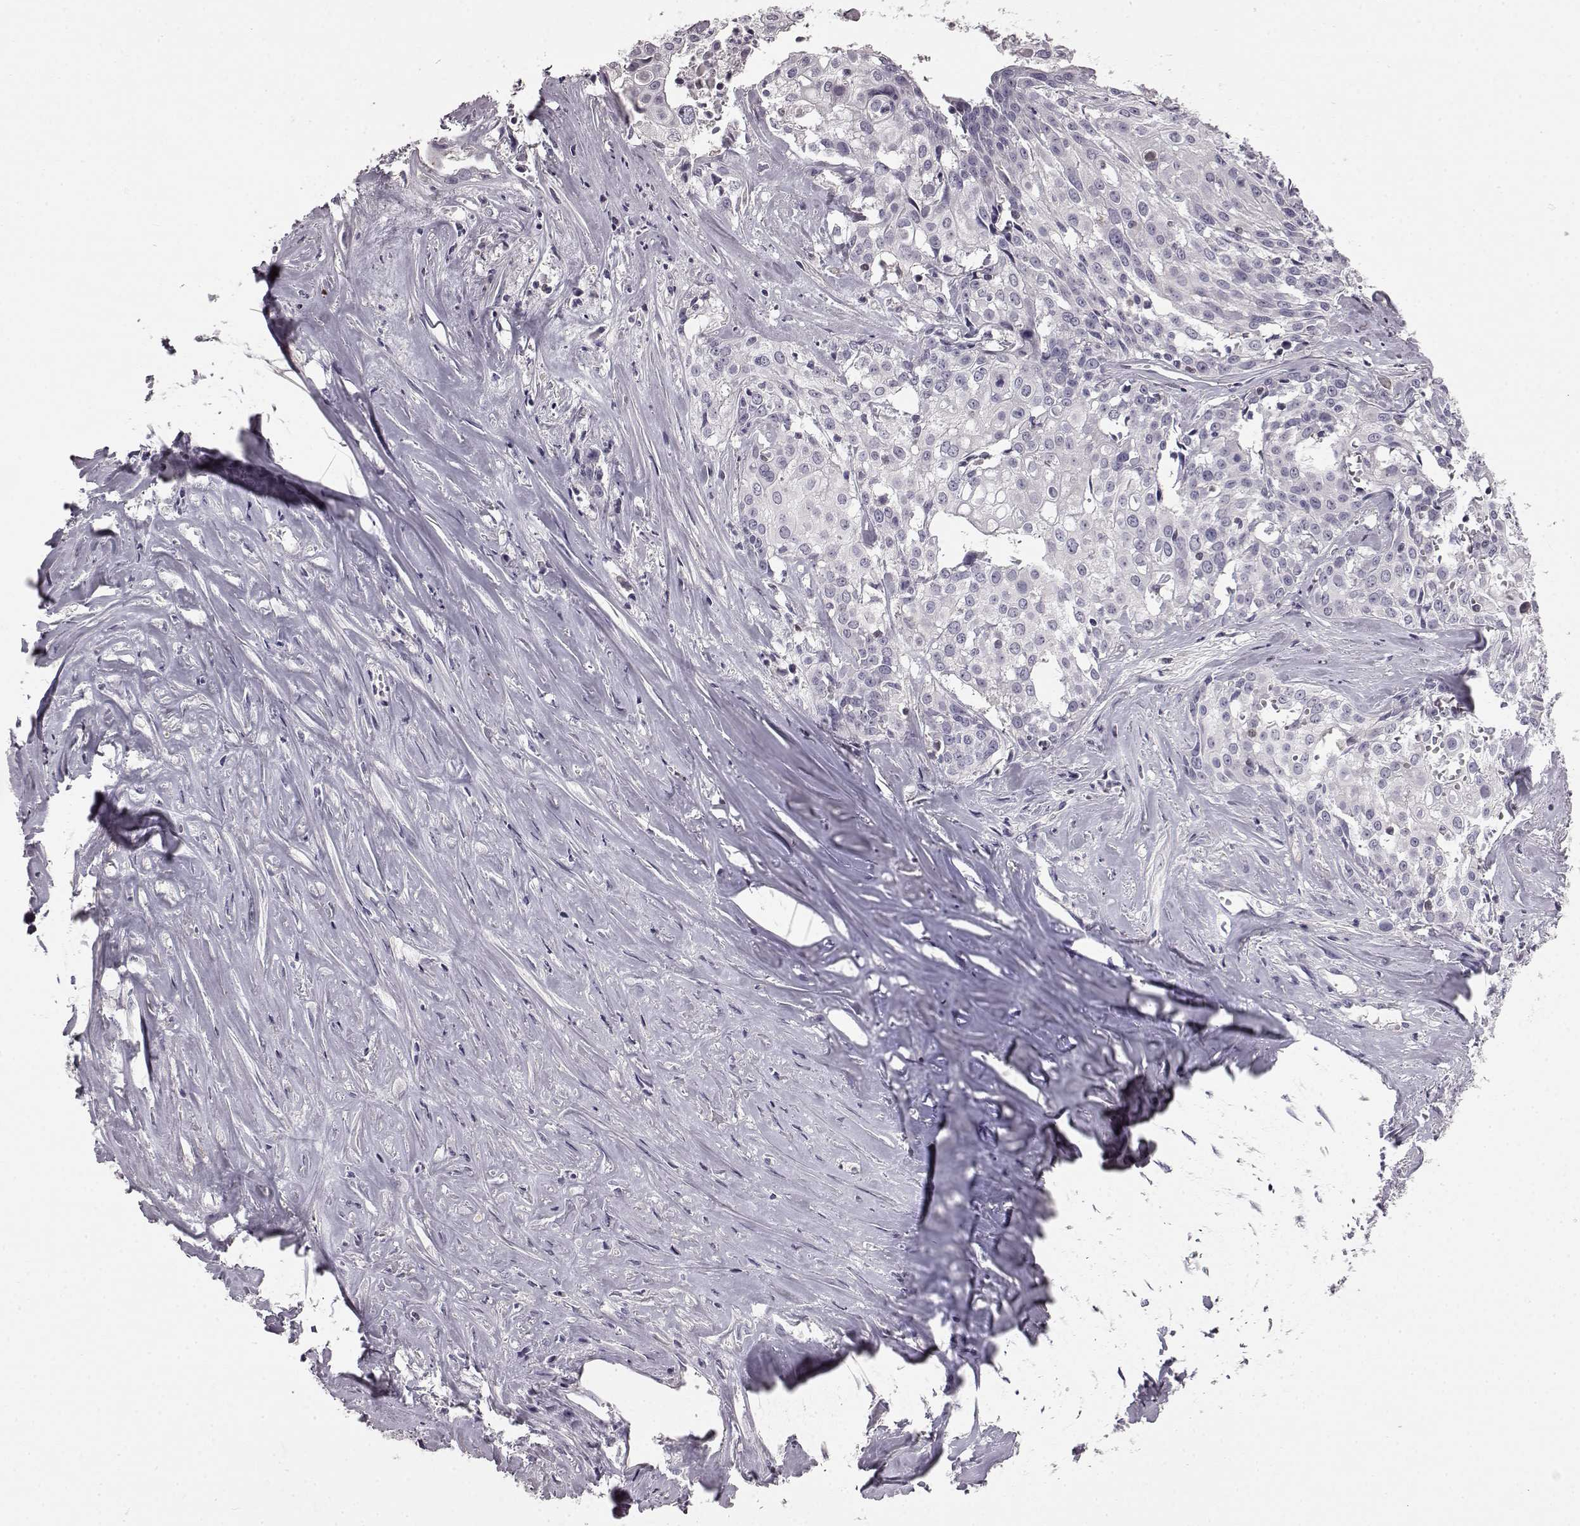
{"staining": {"intensity": "negative", "quantity": "none", "location": "none"}, "tissue": "cervical cancer", "cell_type": "Tumor cells", "image_type": "cancer", "snomed": [{"axis": "morphology", "description": "Squamous cell carcinoma, NOS"}, {"axis": "topography", "description": "Cervix"}], "caption": "Squamous cell carcinoma (cervical) was stained to show a protein in brown. There is no significant expression in tumor cells.", "gene": "KRT85", "patient": {"sex": "female", "age": 39}}